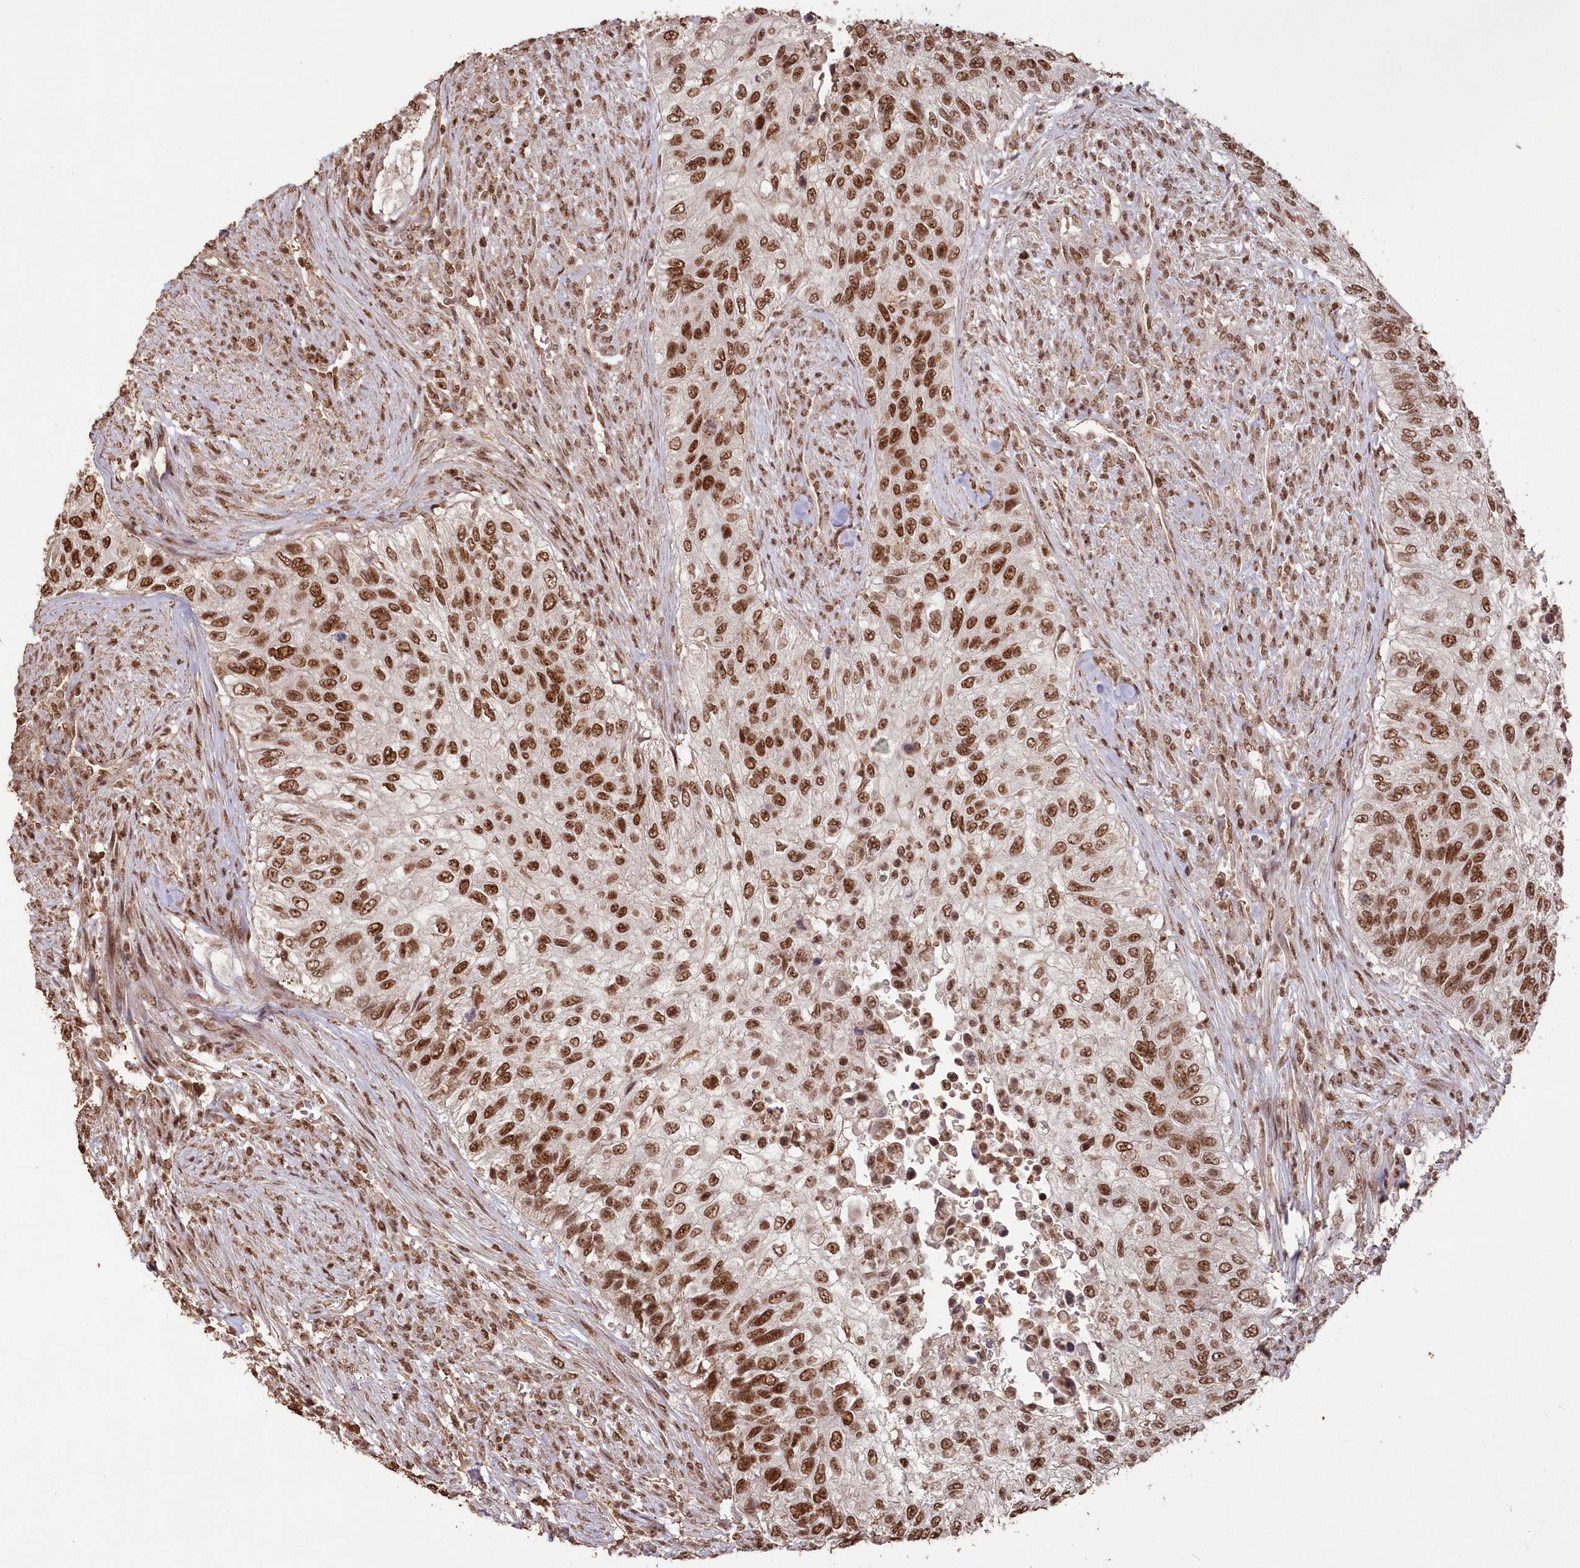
{"staining": {"intensity": "strong", "quantity": ">75%", "location": "nuclear"}, "tissue": "urothelial cancer", "cell_type": "Tumor cells", "image_type": "cancer", "snomed": [{"axis": "morphology", "description": "Urothelial carcinoma, High grade"}, {"axis": "topography", "description": "Urinary bladder"}], "caption": "Tumor cells demonstrate high levels of strong nuclear positivity in about >75% of cells in human high-grade urothelial carcinoma.", "gene": "PDS5A", "patient": {"sex": "female", "age": 60}}